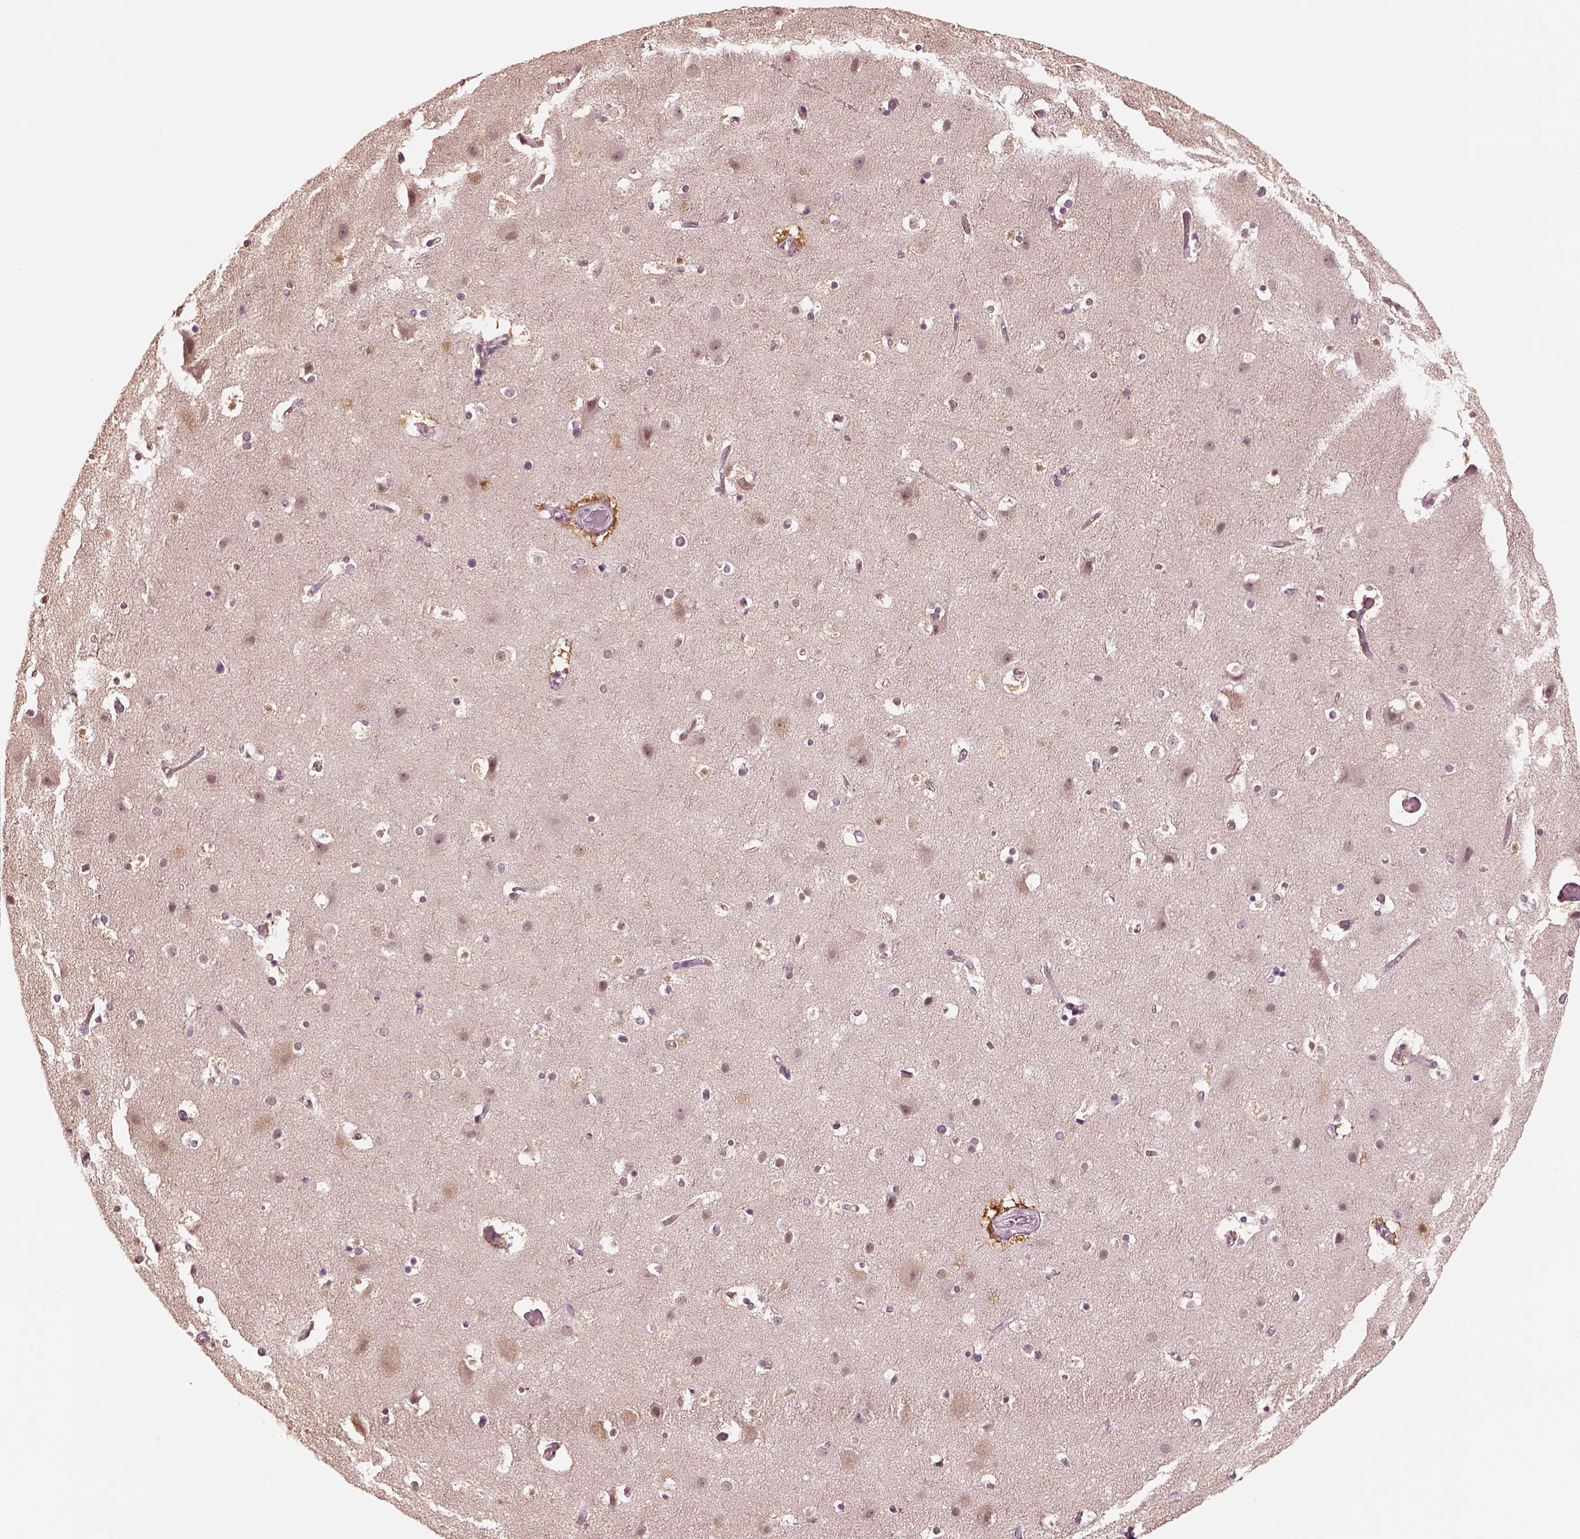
{"staining": {"intensity": "negative", "quantity": "none", "location": "none"}, "tissue": "cerebral cortex", "cell_type": "Endothelial cells", "image_type": "normal", "snomed": [{"axis": "morphology", "description": "Normal tissue, NOS"}, {"axis": "topography", "description": "Cerebral cortex"}], "caption": "This is a micrograph of IHC staining of unremarkable cerebral cortex, which shows no staining in endothelial cells. Brightfield microscopy of immunohistochemistry (IHC) stained with DAB (brown) and hematoxylin (blue), captured at high magnification.", "gene": "EGR4", "patient": {"sex": "female", "age": 52}}